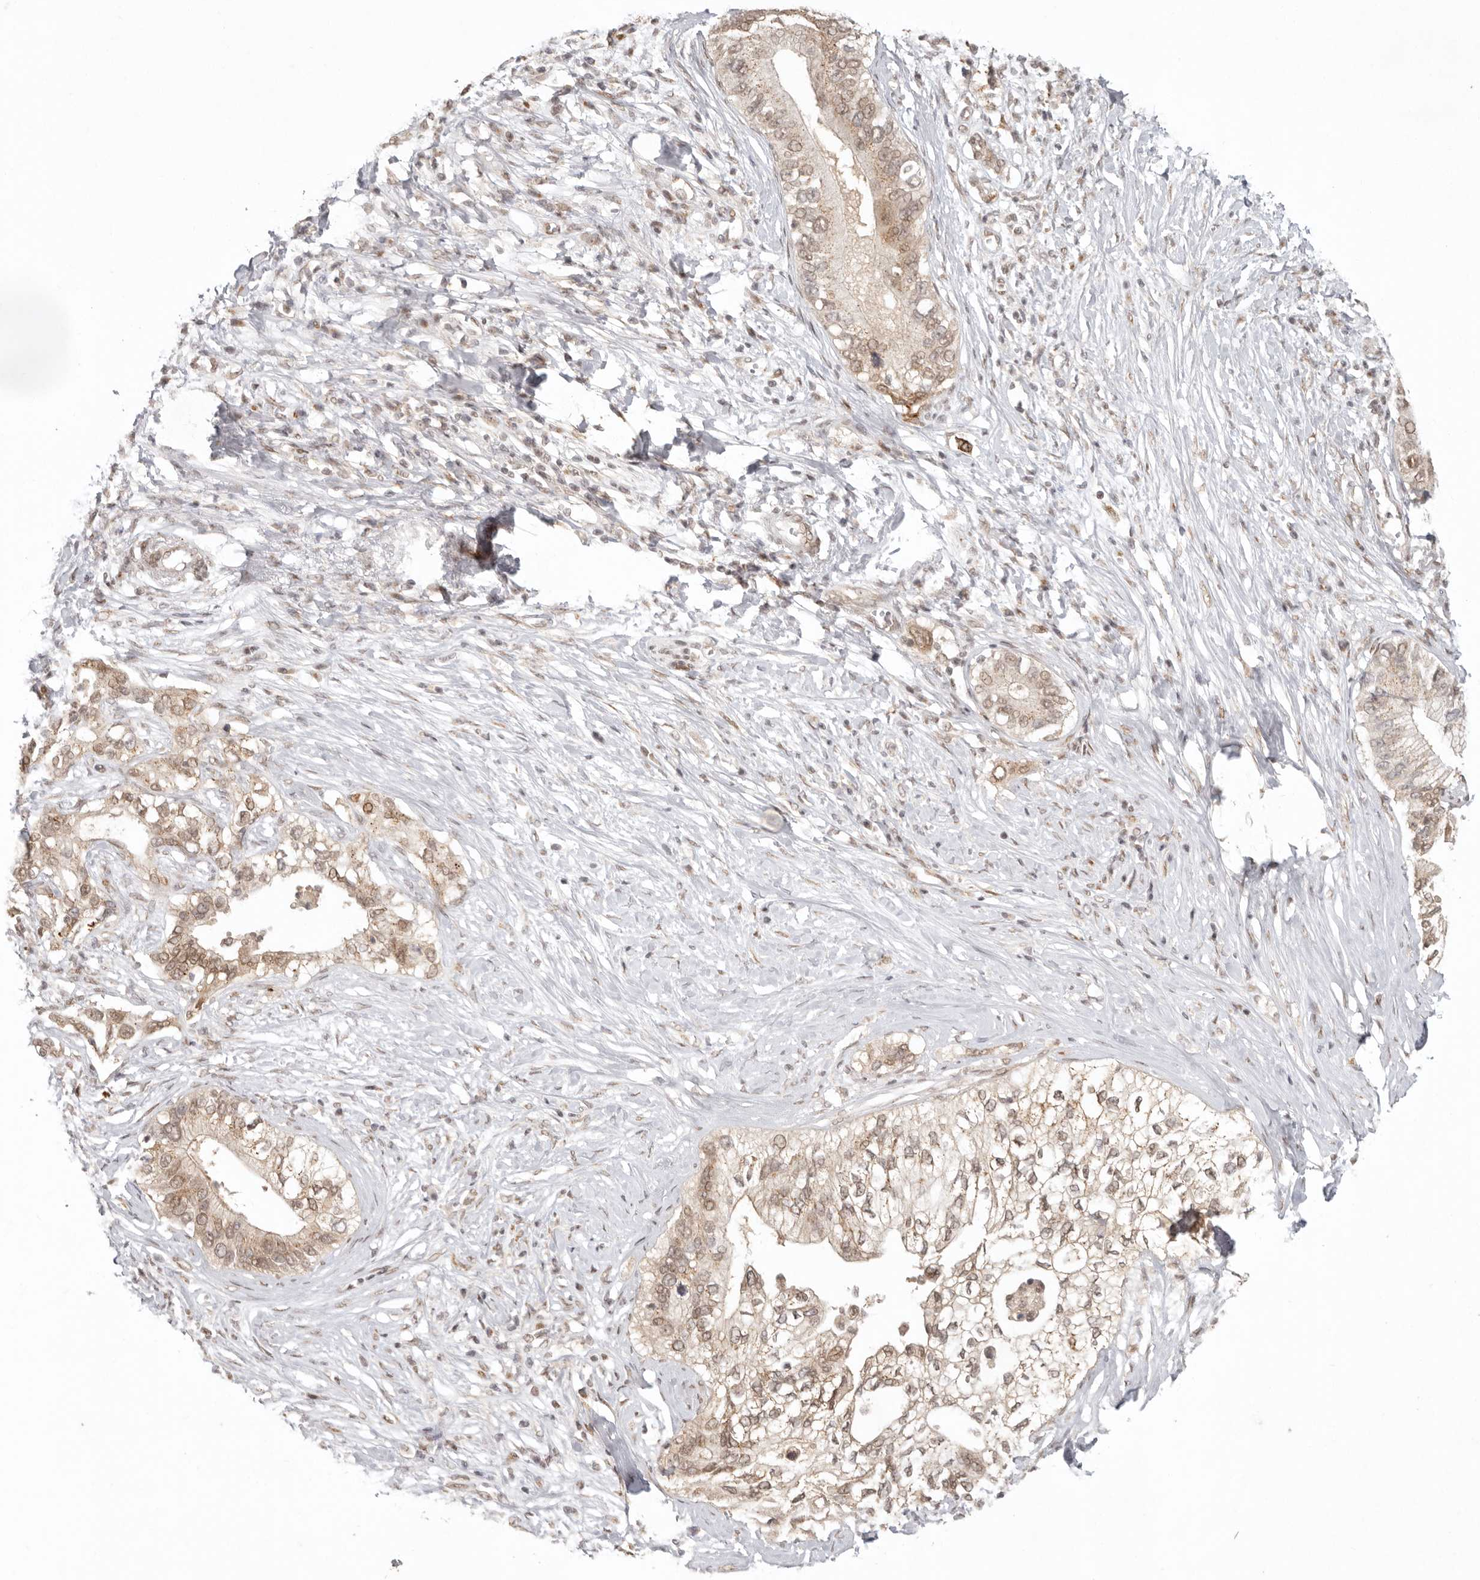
{"staining": {"intensity": "moderate", "quantity": ">75%", "location": "cytoplasmic/membranous,nuclear"}, "tissue": "pancreatic cancer", "cell_type": "Tumor cells", "image_type": "cancer", "snomed": [{"axis": "morphology", "description": "Normal tissue, NOS"}, {"axis": "morphology", "description": "Adenocarcinoma, NOS"}, {"axis": "topography", "description": "Pancreas"}, {"axis": "topography", "description": "Peripheral nerve tissue"}], "caption": "Pancreatic adenocarcinoma stained for a protein (brown) exhibits moderate cytoplasmic/membranous and nuclear positive staining in about >75% of tumor cells.", "gene": "LRRC75A", "patient": {"sex": "male", "age": 59}}